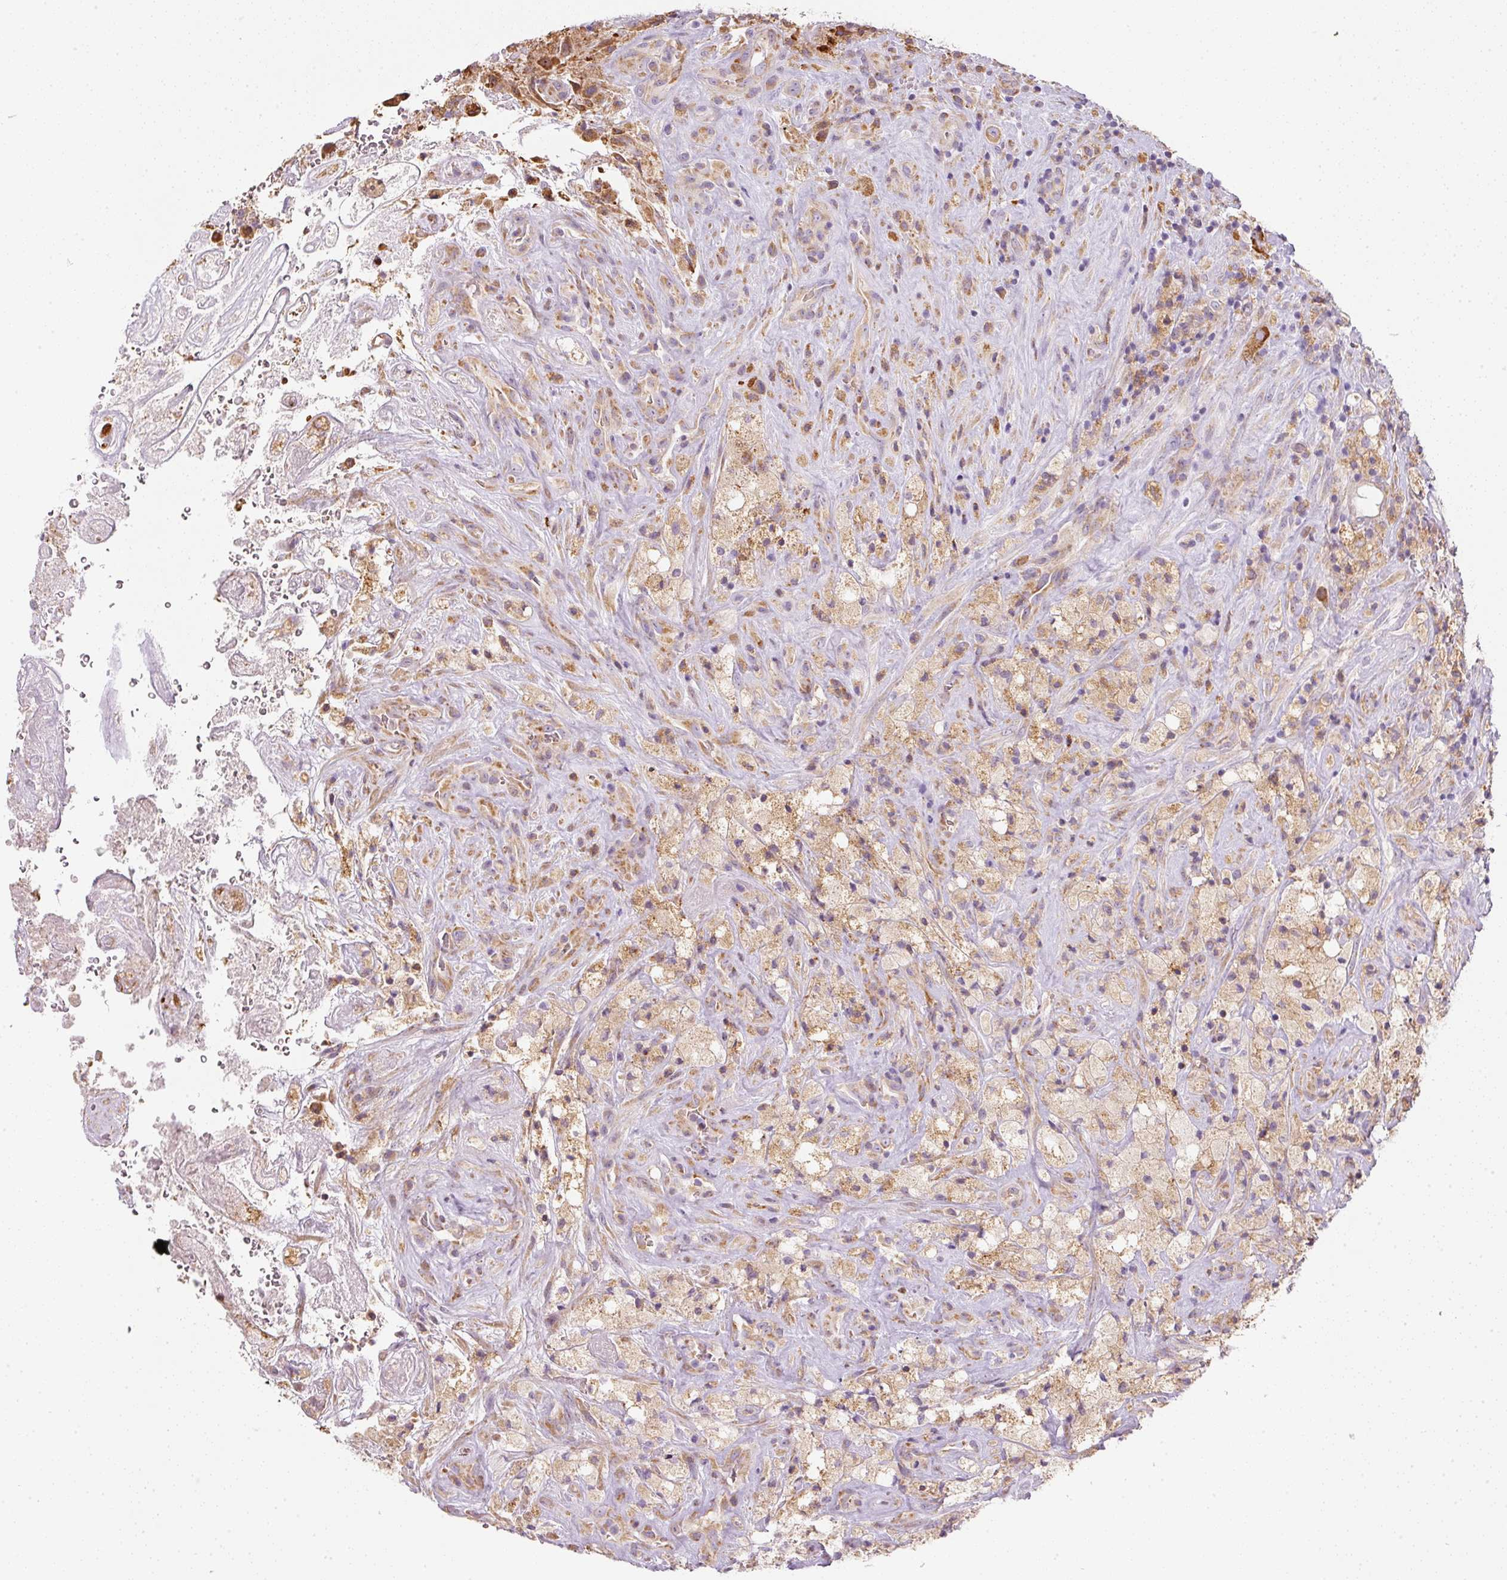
{"staining": {"intensity": "moderate", "quantity": "25%-75%", "location": "cytoplasmic/membranous"}, "tissue": "glioma", "cell_type": "Tumor cells", "image_type": "cancer", "snomed": [{"axis": "morphology", "description": "Glioma, malignant, High grade"}, {"axis": "topography", "description": "Brain"}], "caption": "The histopathology image demonstrates staining of glioma, revealing moderate cytoplasmic/membranous protein expression (brown color) within tumor cells.", "gene": "MORN4", "patient": {"sex": "male", "age": 69}}